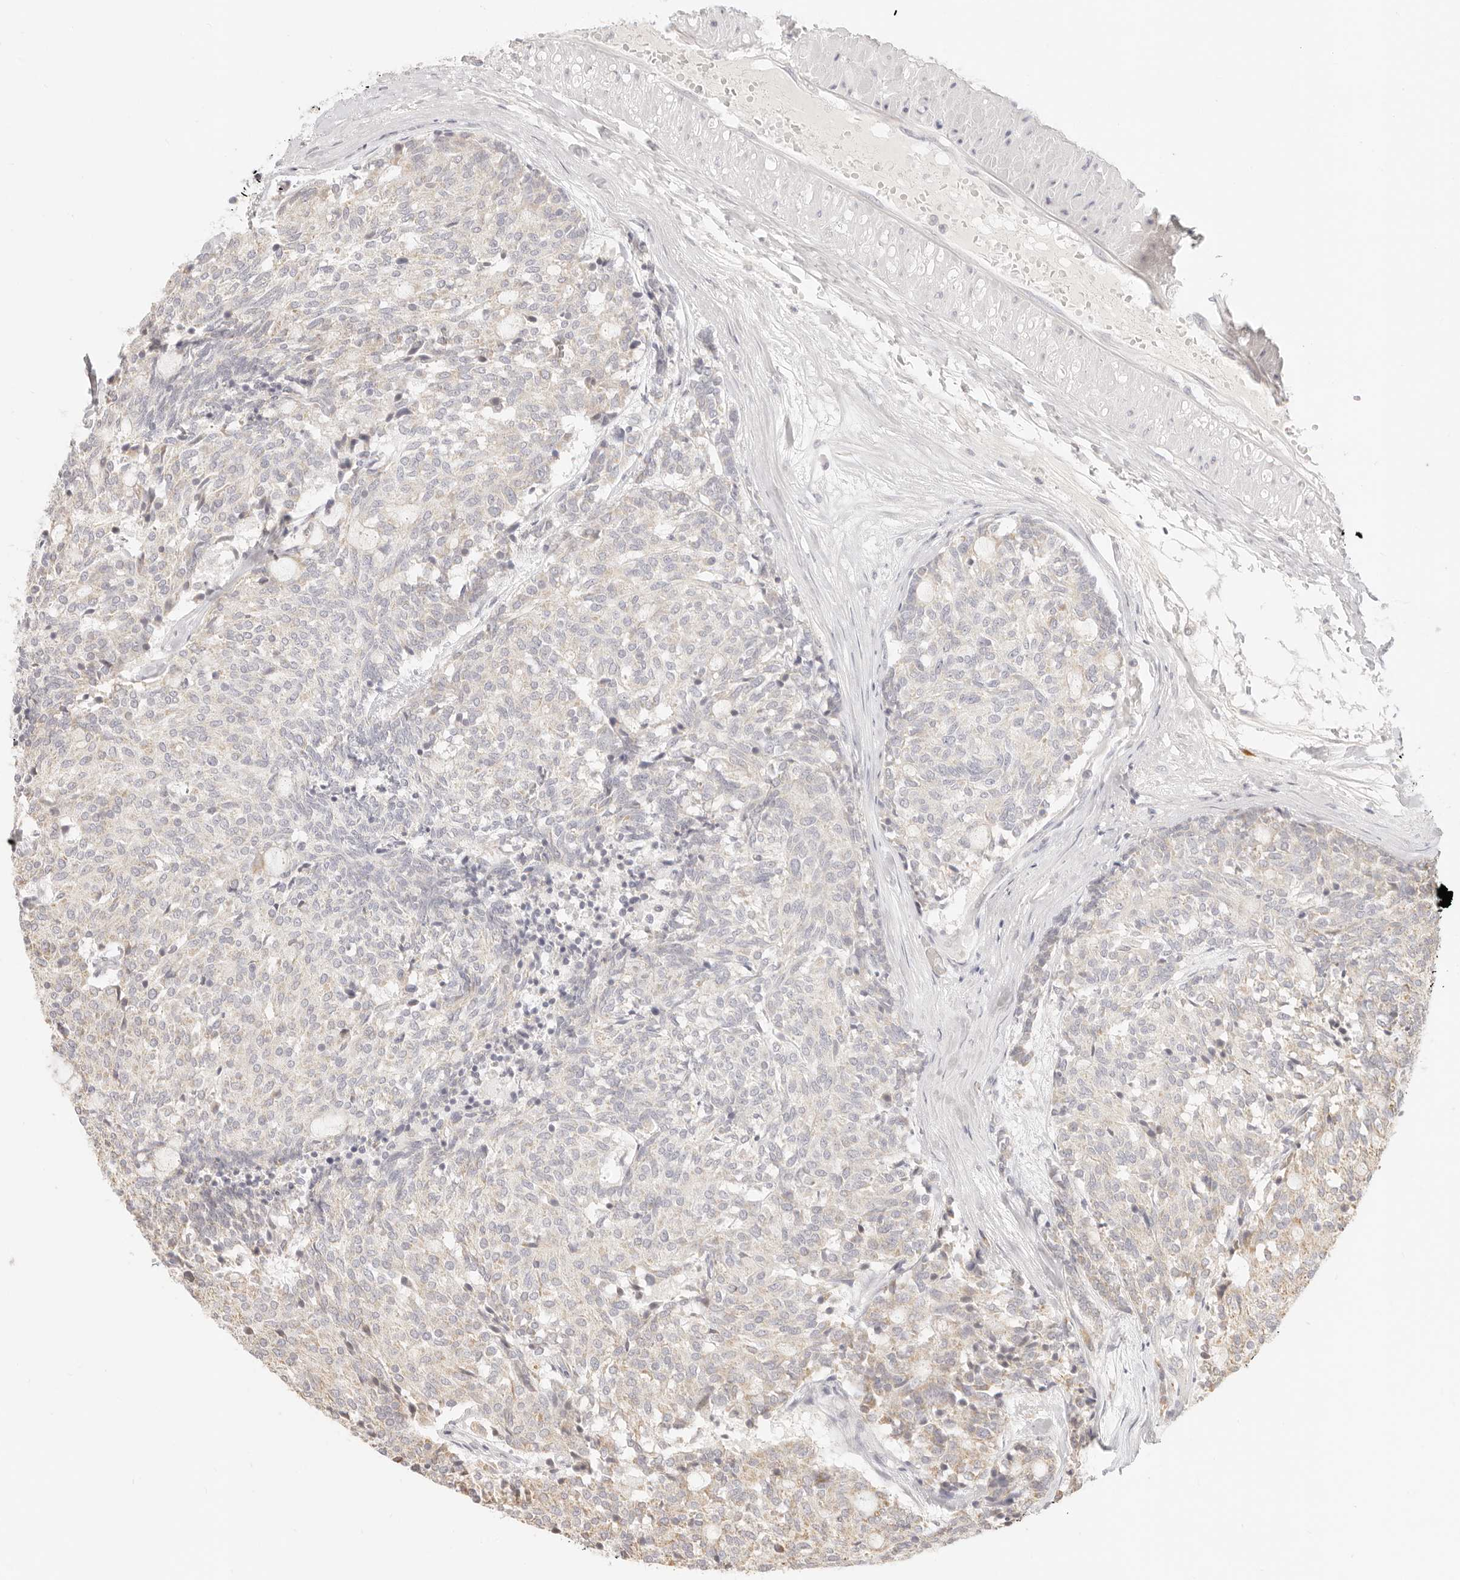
{"staining": {"intensity": "negative", "quantity": "none", "location": "none"}, "tissue": "carcinoid", "cell_type": "Tumor cells", "image_type": "cancer", "snomed": [{"axis": "morphology", "description": "Carcinoid, malignant, NOS"}, {"axis": "topography", "description": "Pancreas"}], "caption": "Immunohistochemistry (IHC) of human carcinoid demonstrates no expression in tumor cells.", "gene": "CPLANE2", "patient": {"sex": "female", "age": 54}}